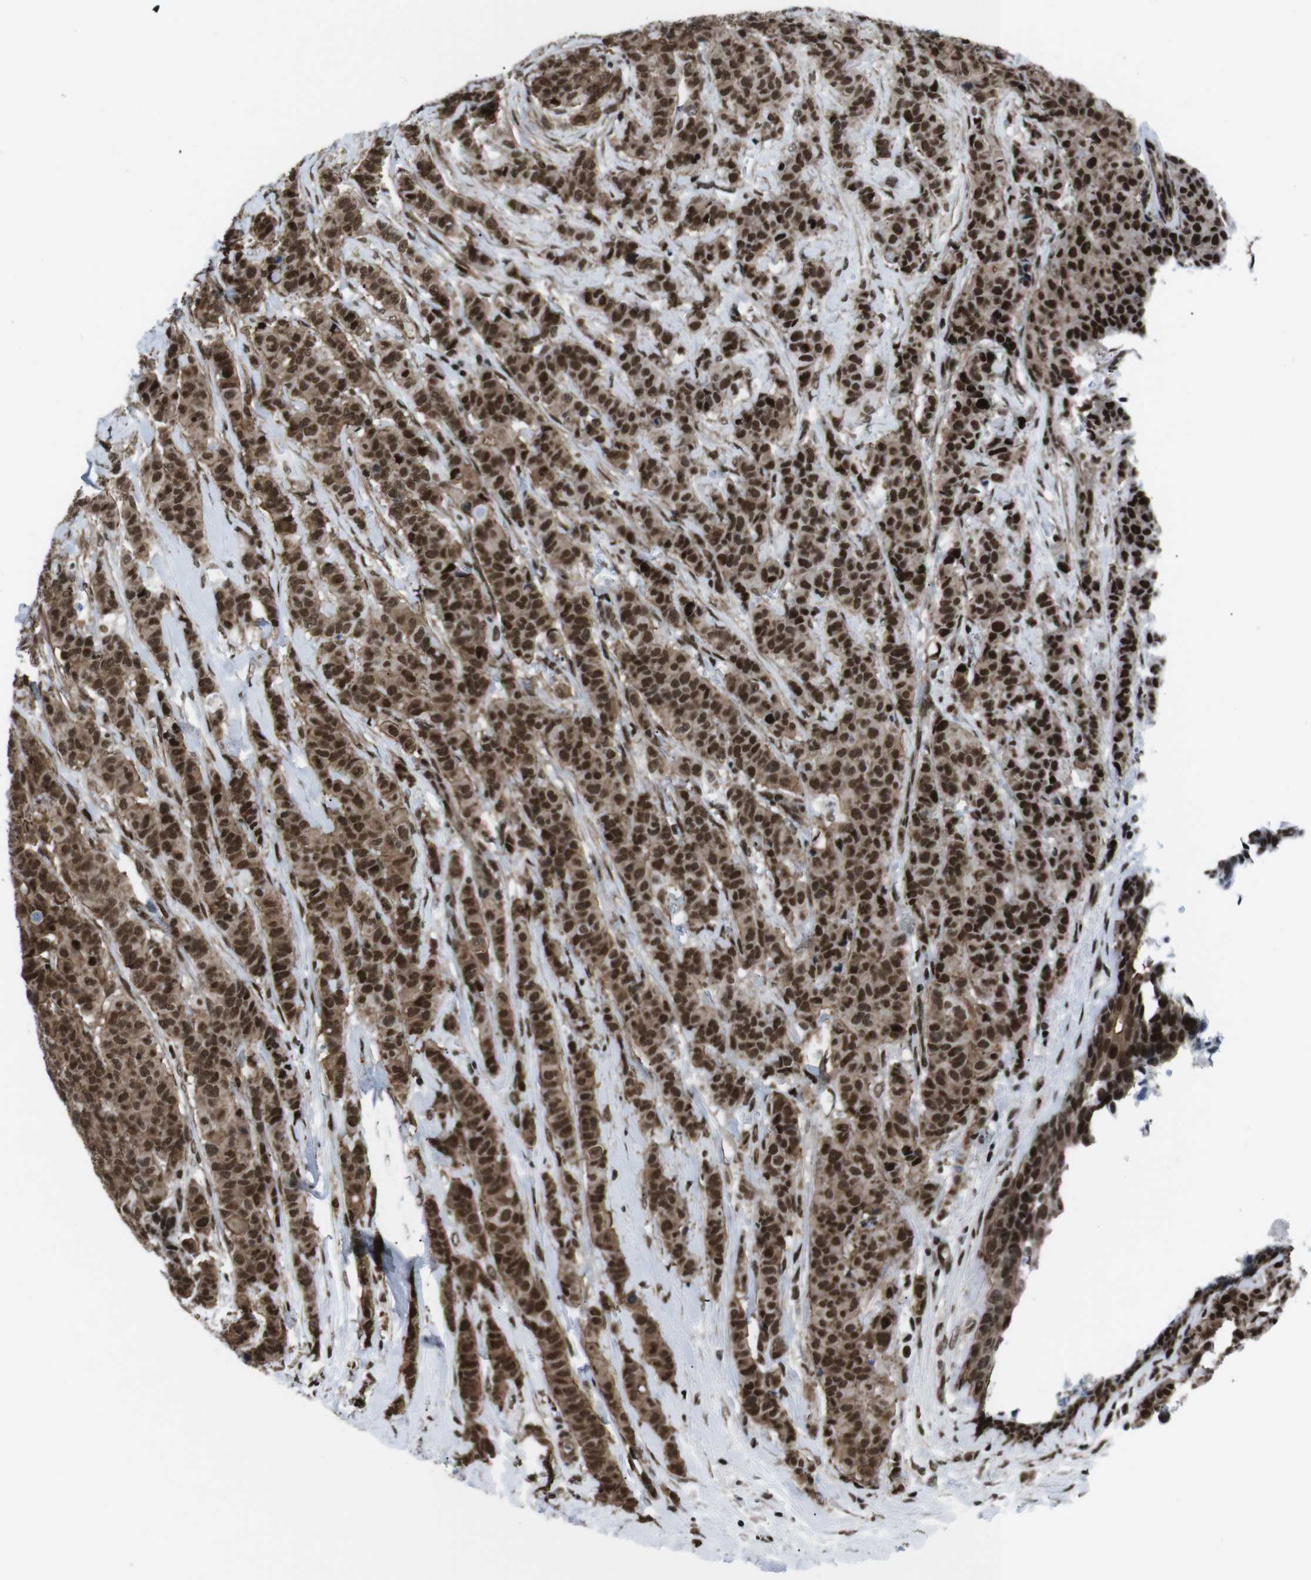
{"staining": {"intensity": "strong", "quantity": ">75%", "location": "cytoplasmic/membranous,nuclear"}, "tissue": "breast cancer", "cell_type": "Tumor cells", "image_type": "cancer", "snomed": [{"axis": "morphology", "description": "Normal tissue, NOS"}, {"axis": "morphology", "description": "Duct carcinoma"}, {"axis": "topography", "description": "Breast"}], "caption": "Protein staining exhibits strong cytoplasmic/membranous and nuclear expression in about >75% of tumor cells in breast cancer. The protein of interest is stained brown, and the nuclei are stained in blue (DAB (3,3'-diaminobenzidine) IHC with brightfield microscopy, high magnification).", "gene": "HNRNPU", "patient": {"sex": "female", "age": 40}}